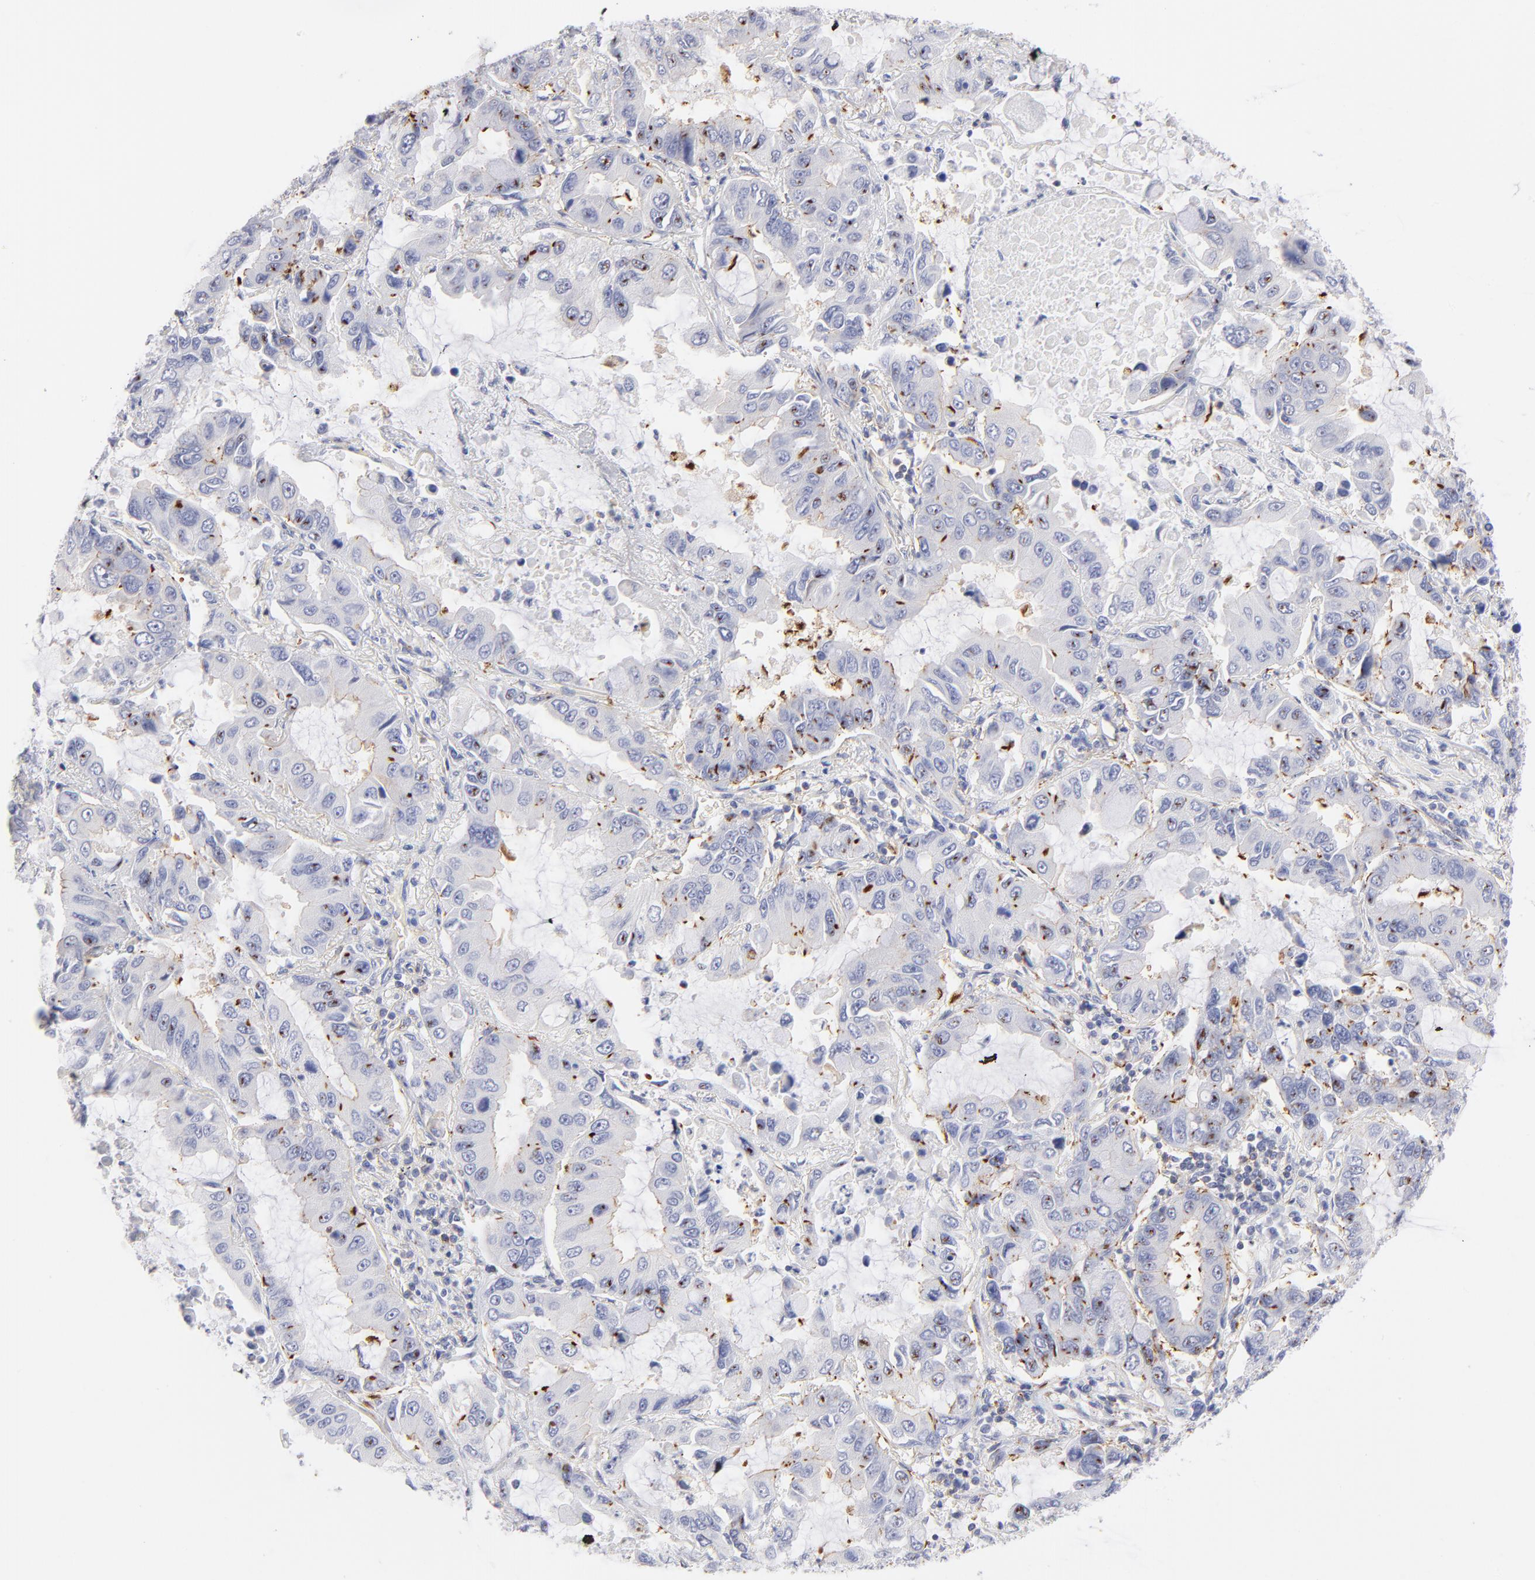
{"staining": {"intensity": "weak", "quantity": "25%-75%", "location": "cytoplasmic/membranous"}, "tissue": "lung cancer", "cell_type": "Tumor cells", "image_type": "cancer", "snomed": [{"axis": "morphology", "description": "Adenocarcinoma, NOS"}, {"axis": "topography", "description": "Lung"}], "caption": "Human lung cancer stained with a protein marker shows weak staining in tumor cells.", "gene": "ACTA2", "patient": {"sex": "male", "age": 64}}